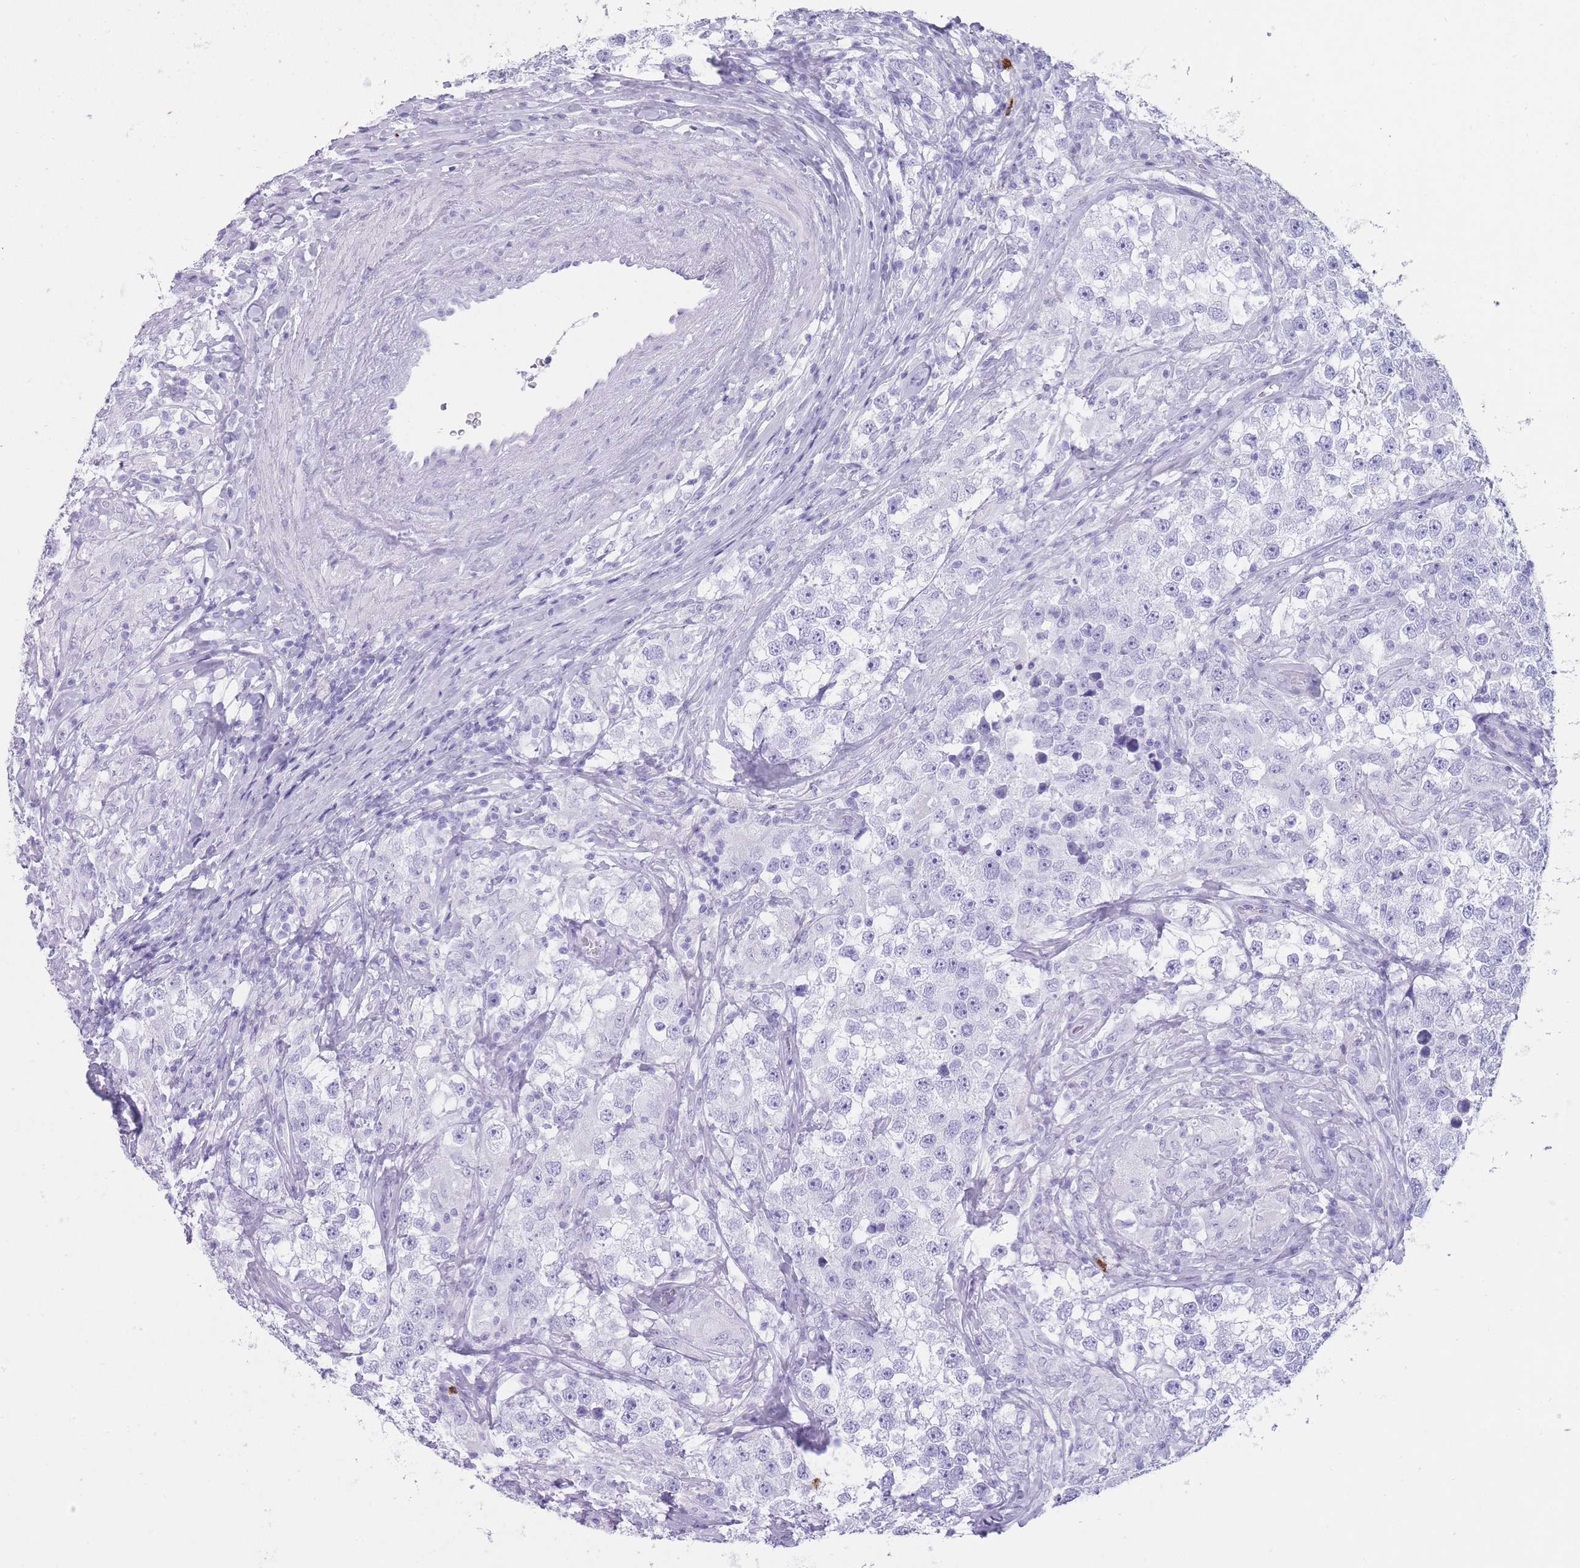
{"staining": {"intensity": "negative", "quantity": "none", "location": "none"}, "tissue": "testis cancer", "cell_type": "Tumor cells", "image_type": "cancer", "snomed": [{"axis": "morphology", "description": "Seminoma, NOS"}, {"axis": "topography", "description": "Testis"}], "caption": "The IHC image has no significant positivity in tumor cells of testis seminoma tissue. The staining was performed using DAB to visualize the protein expression in brown, while the nuclei were stained in blue with hematoxylin (Magnification: 20x).", "gene": "OR4F21", "patient": {"sex": "male", "age": 46}}